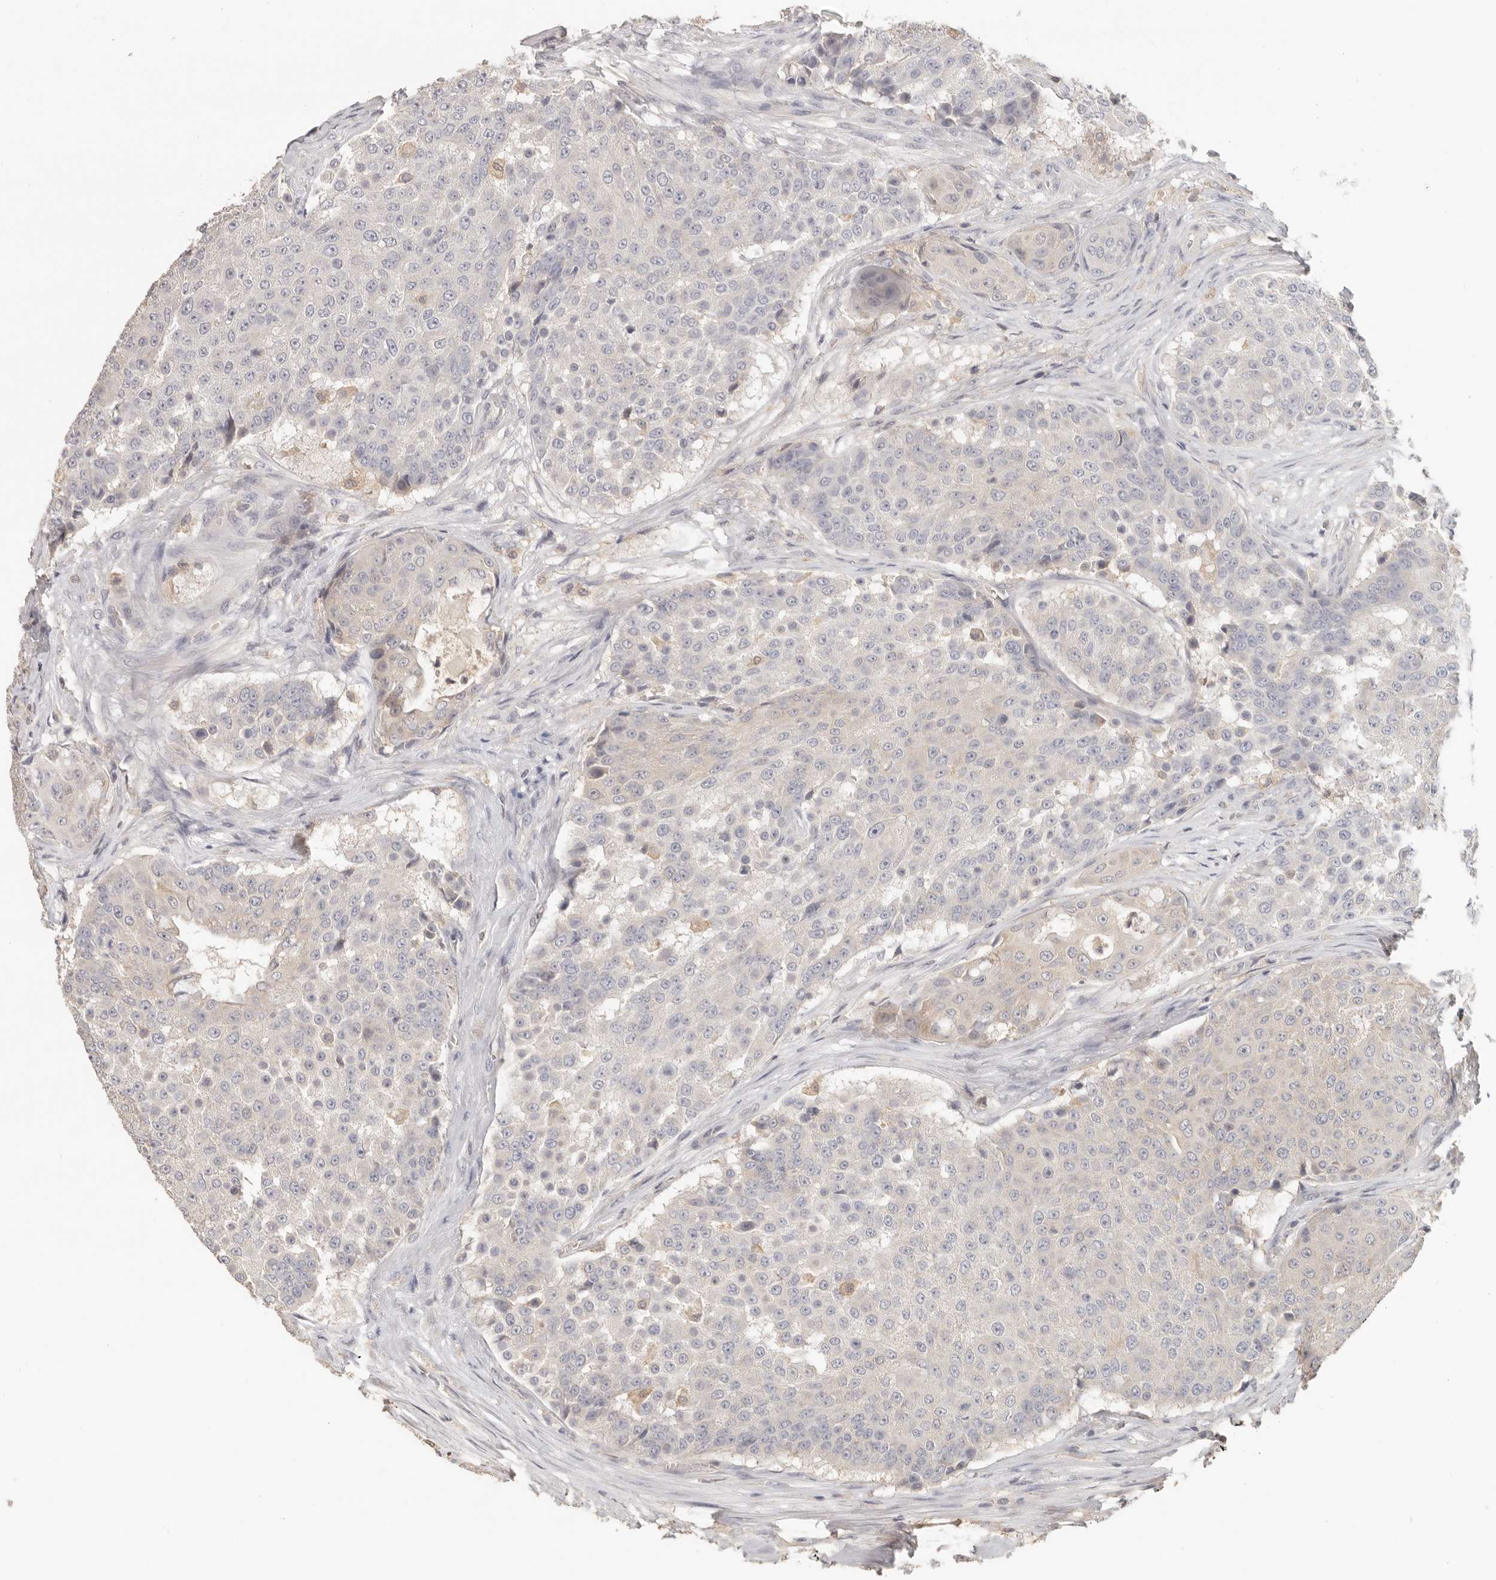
{"staining": {"intensity": "negative", "quantity": "none", "location": "none"}, "tissue": "urothelial cancer", "cell_type": "Tumor cells", "image_type": "cancer", "snomed": [{"axis": "morphology", "description": "Urothelial carcinoma, High grade"}, {"axis": "topography", "description": "Urinary bladder"}], "caption": "Immunohistochemistry image of urothelial carcinoma (high-grade) stained for a protein (brown), which reveals no positivity in tumor cells.", "gene": "CSK", "patient": {"sex": "female", "age": 63}}